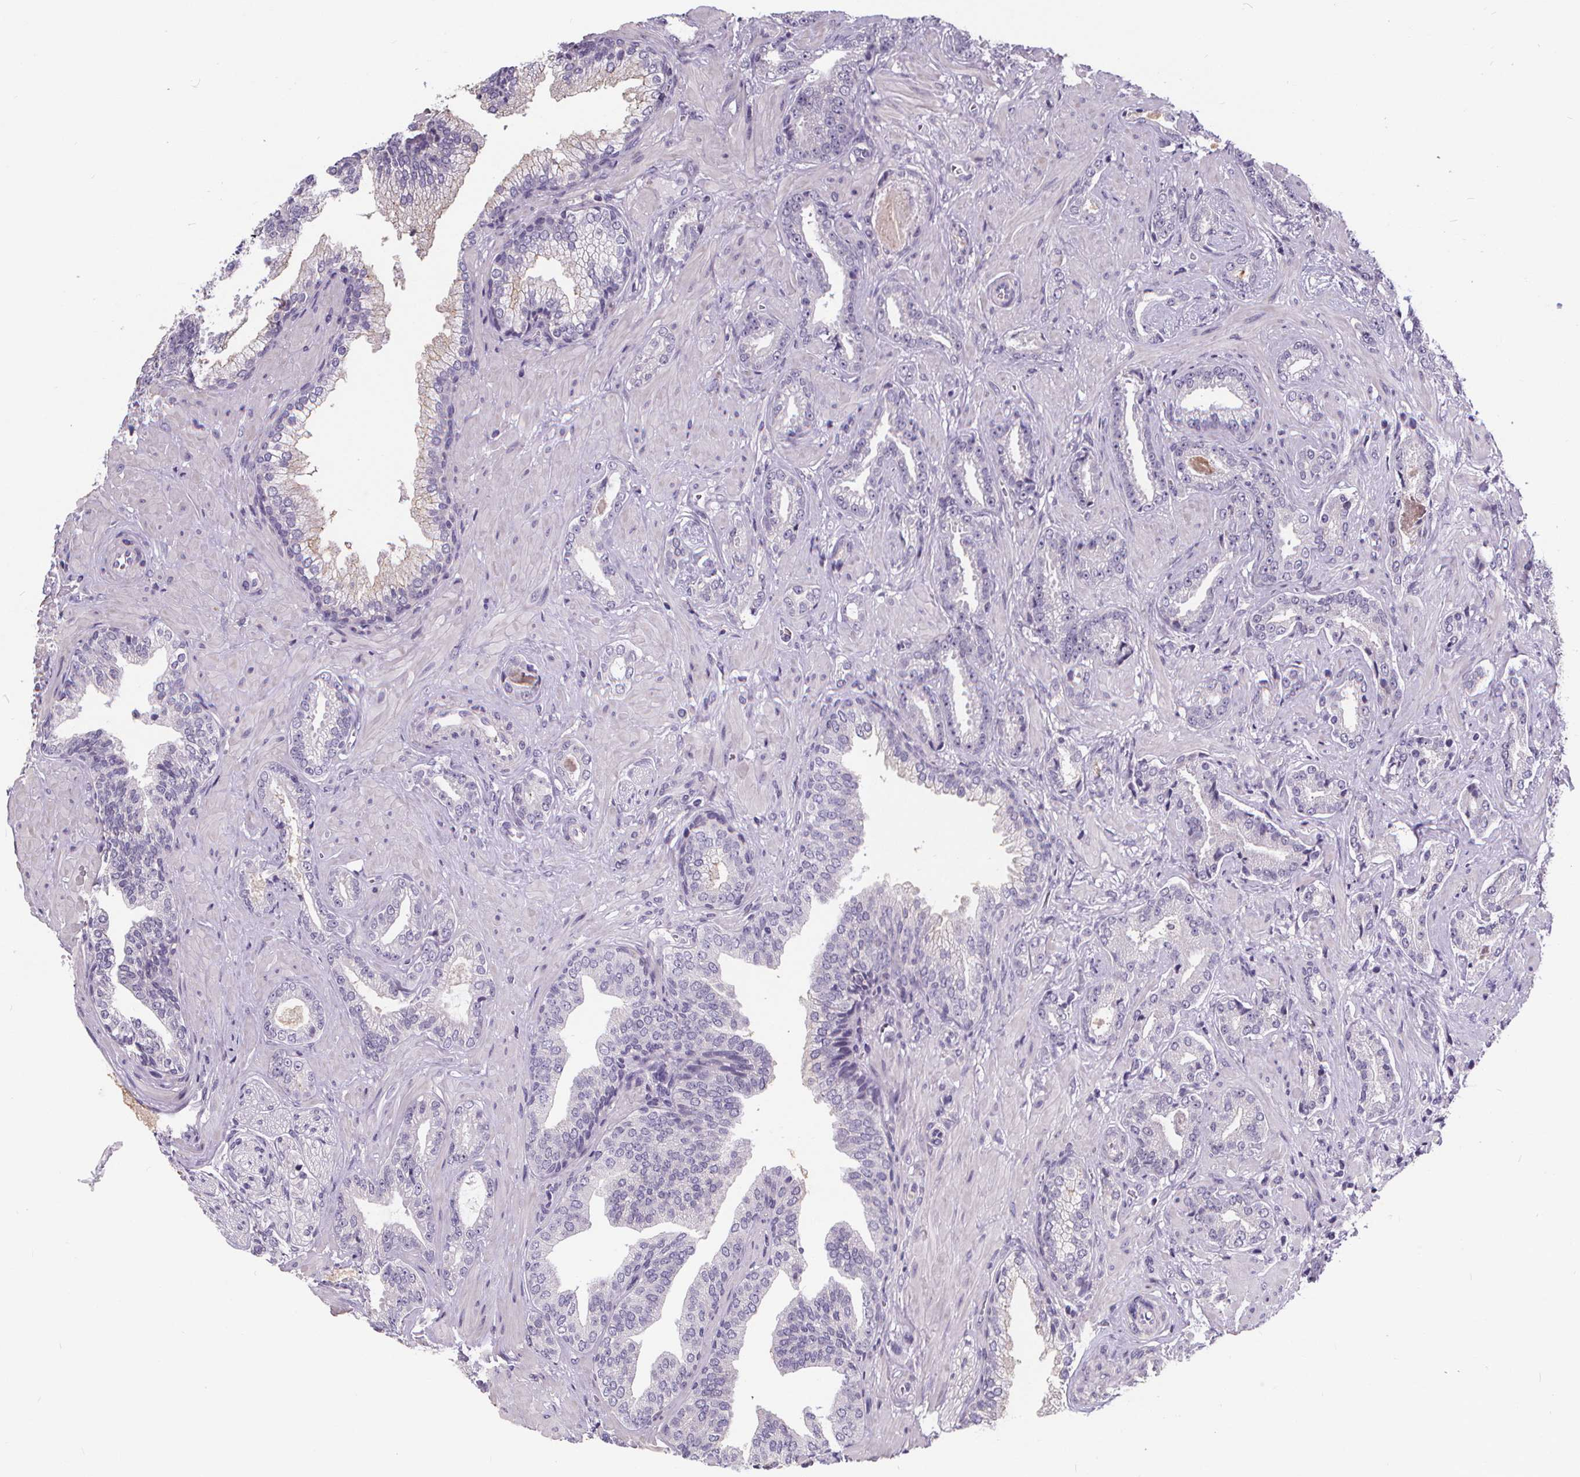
{"staining": {"intensity": "negative", "quantity": "none", "location": "none"}, "tissue": "prostate cancer", "cell_type": "Tumor cells", "image_type": "cancer", "snomed": [{"axis": "morphology", "description": "Adenocarcinoma, Low grade"}, {"axis": "topography", "description": "Prostate"}], "caption": "Tumor cells show no significant protein expression in prostate cancer (low-grade adenocarcinoma). (Brightfield microscopy of DAB (3,3'-diaminobenzidine) immunohistochemistry at high magnification).", "gene": "ATP6V1D", "patient": {"sex": "male", "age": 61}}